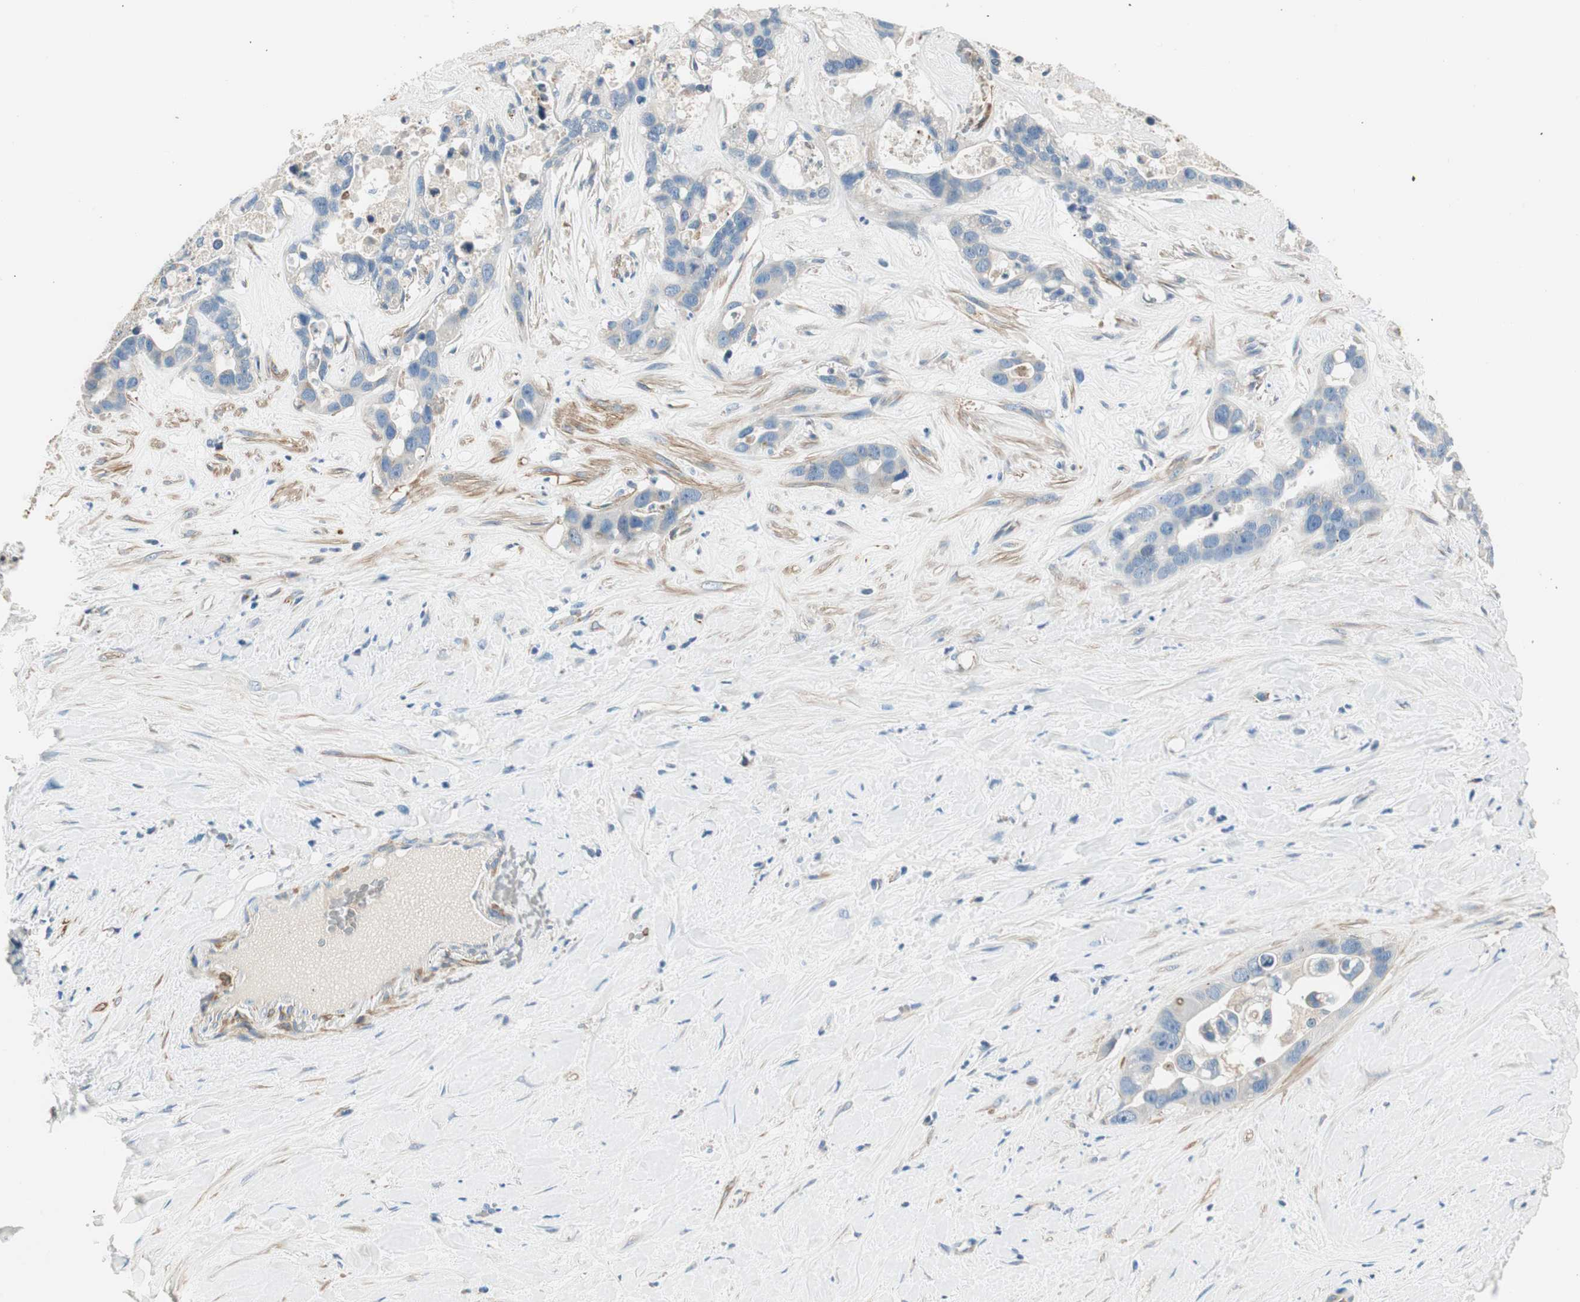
{"staining": {"intensity": "negative", "quantity": "none", "location": "none"}, "tissue": "liver cancer", "cell_type": "Tumor cells", "image_type": "cancer", "snomed": [{"axis": "morphology", "description": "Cholangiocarcinoma"}, {"axis": "topography", "description": "Liver"}], "caption": "Immunohistochemistry (IHC) of cholangiocarcinoma (liver) displays no expression in tumor cells.", "gene": "RORB", "patient": {"sex": "female", "age": 65}}